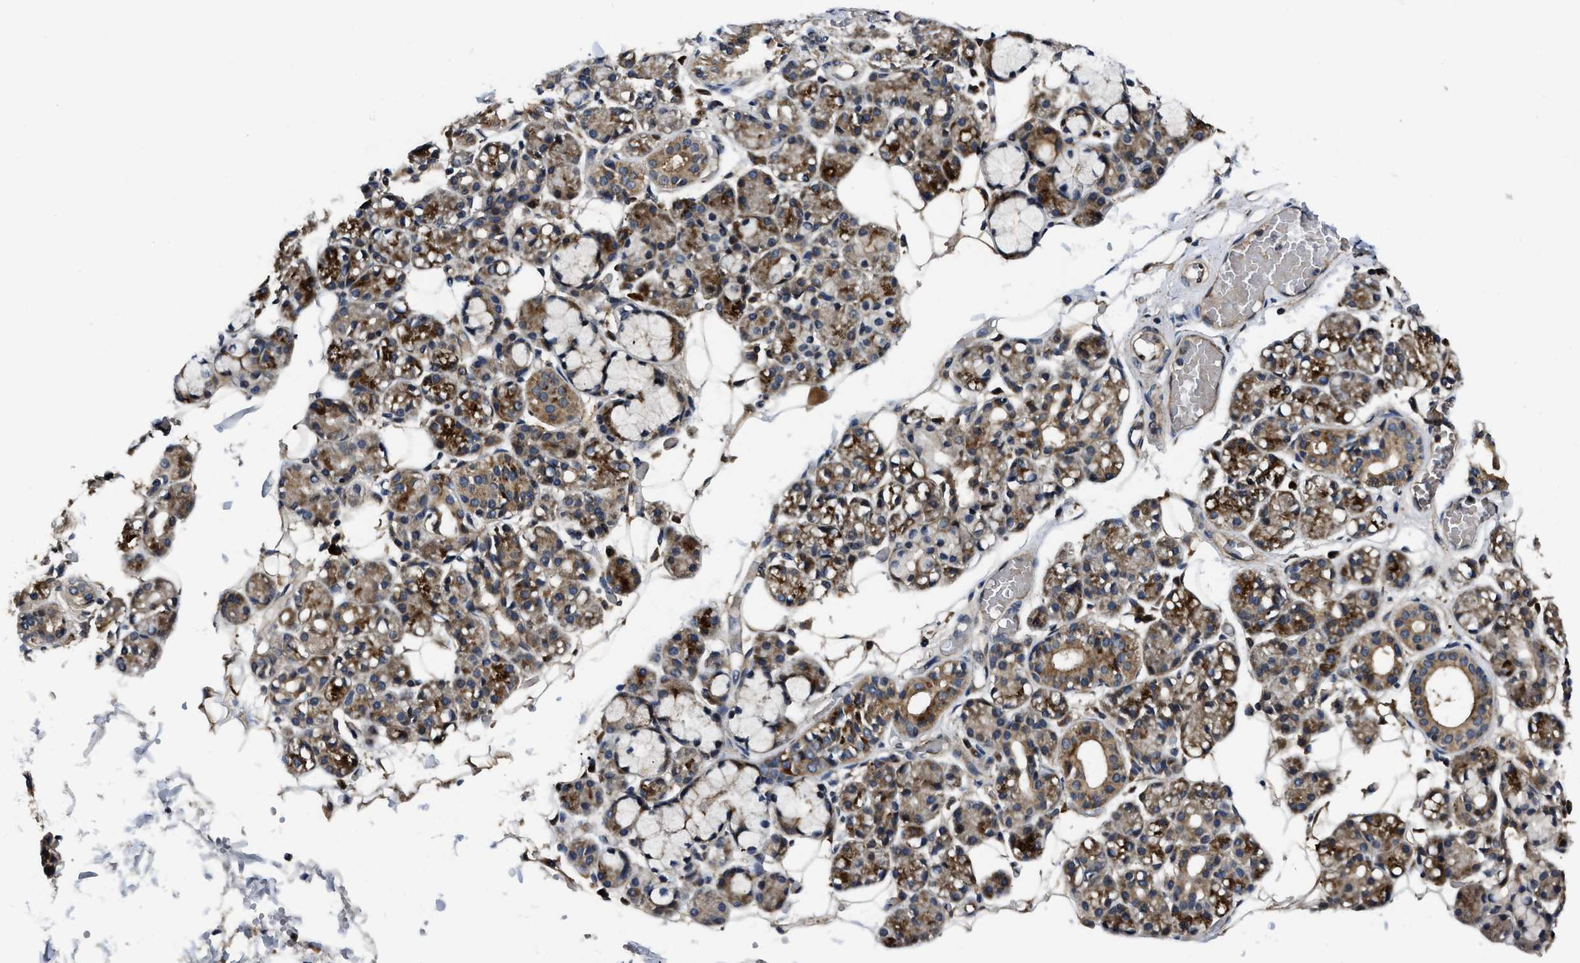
{"staining": {"intensity": "moderate", "quantity": ">75%", "location": "cytoplasmic/membranous"}, "tissue": "salivary gland", "cell_type": "Glandular cells", "image_type": "normal", "snomed": [{"axis": "morphology", "description": "Normal tissue, NOS"}, {"axis": "topography", "description": "Salivary gland"}], "caption": "About >75% of glandular cells in unremarkable human salivary gland demonstrate moderate cytoplasmic/membranous protein staining as visualized by brown immunohistochemical staining.", "gene": "PPWD1", "patient": {"sex": "male", "age": 63}}